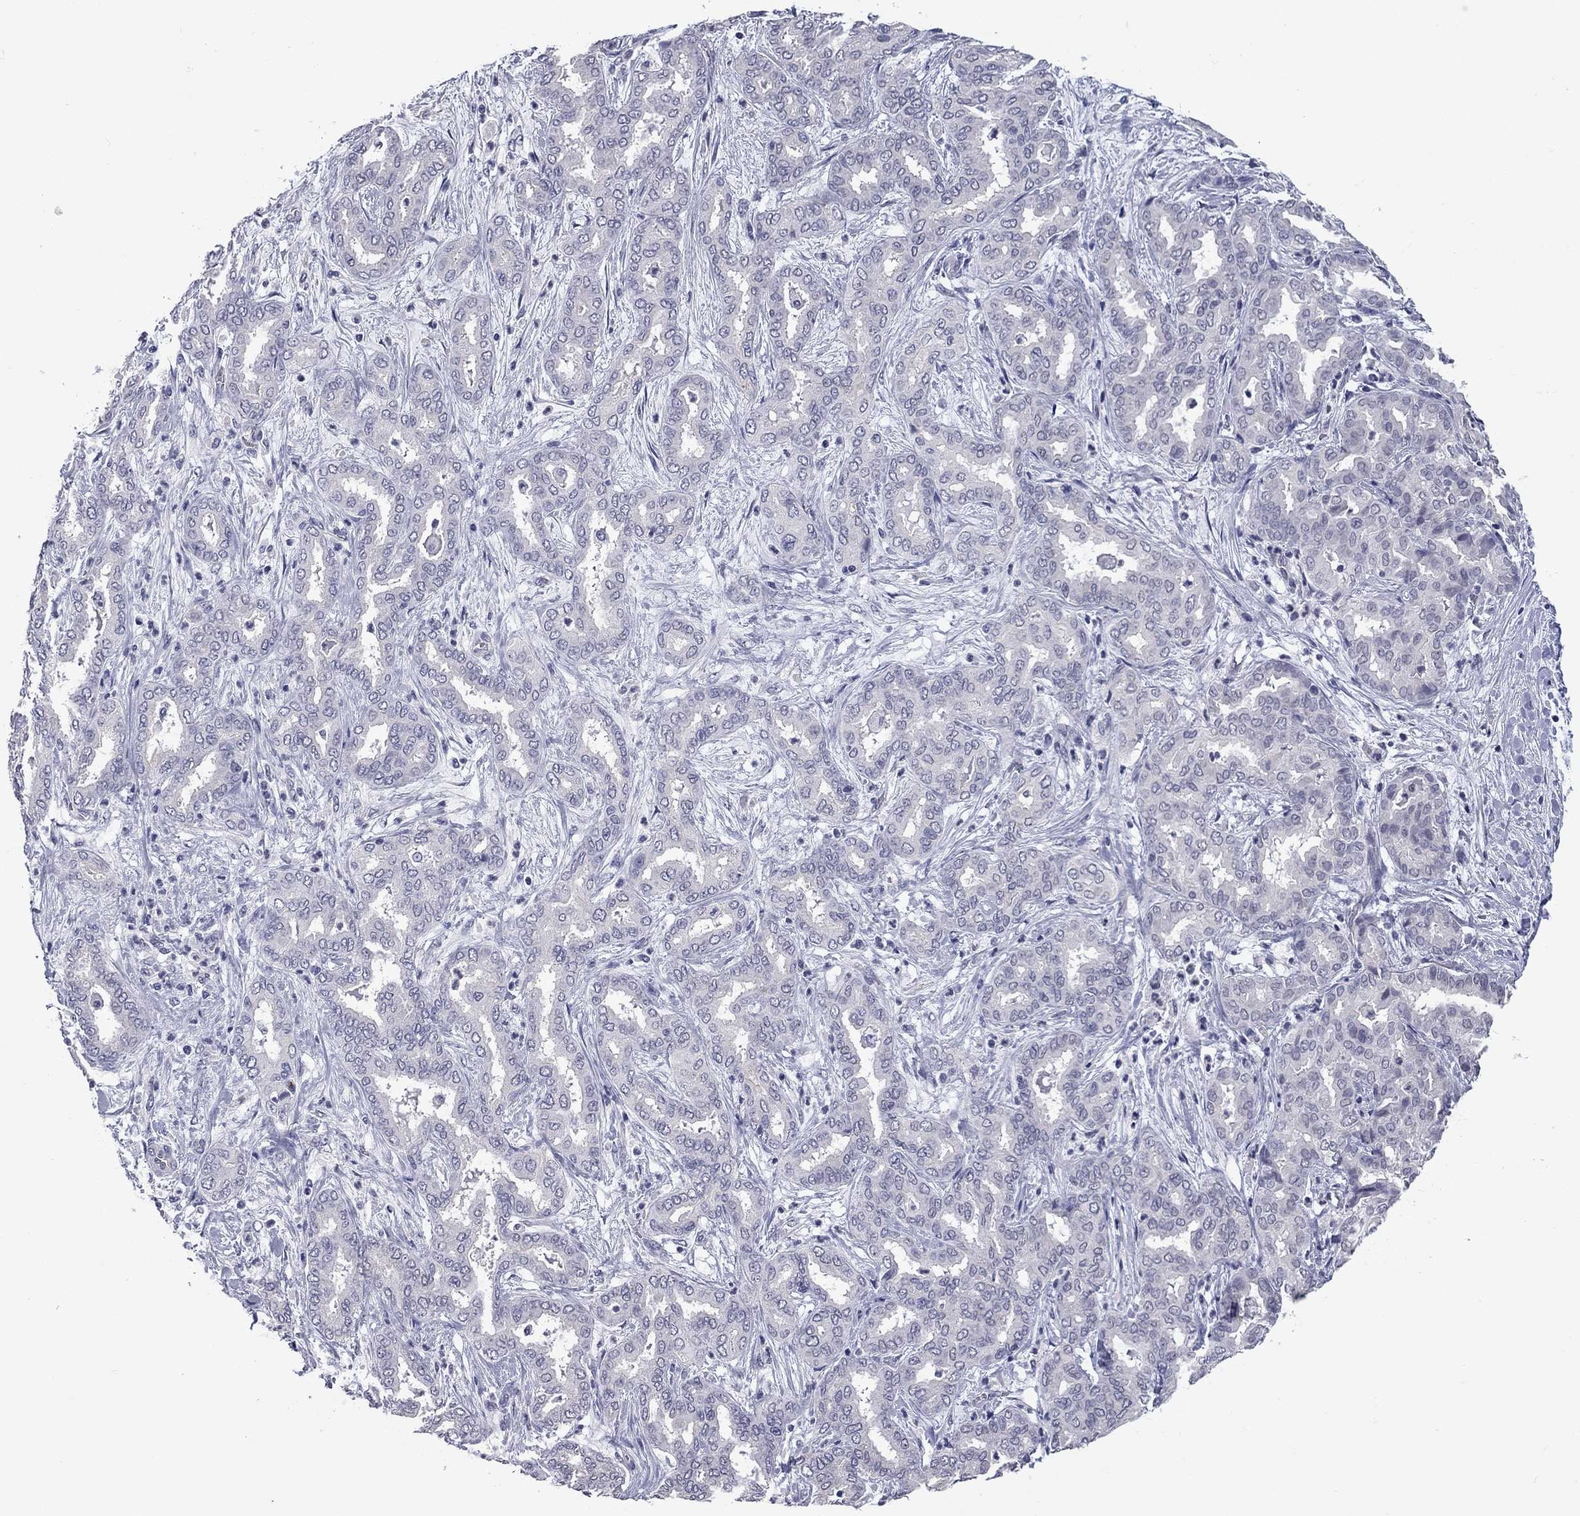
{"staining": {"intensity": "negative", "quantity": "none", "location": "none"}, "tissue": "liver cancer", "cell_type": "Tumor cells", "image_type": "cancer", "snomed": [{"axis": "morphology", "description": "Cholangiocarcinoma"}, {"axis": "topography", "description": "Liver"}], "caption": "Micrograph shows no protein staining in tumor cells of liver cancer tissue.", "gene": "SHOC2", "patient": {"sex": "female", "age": 64}}